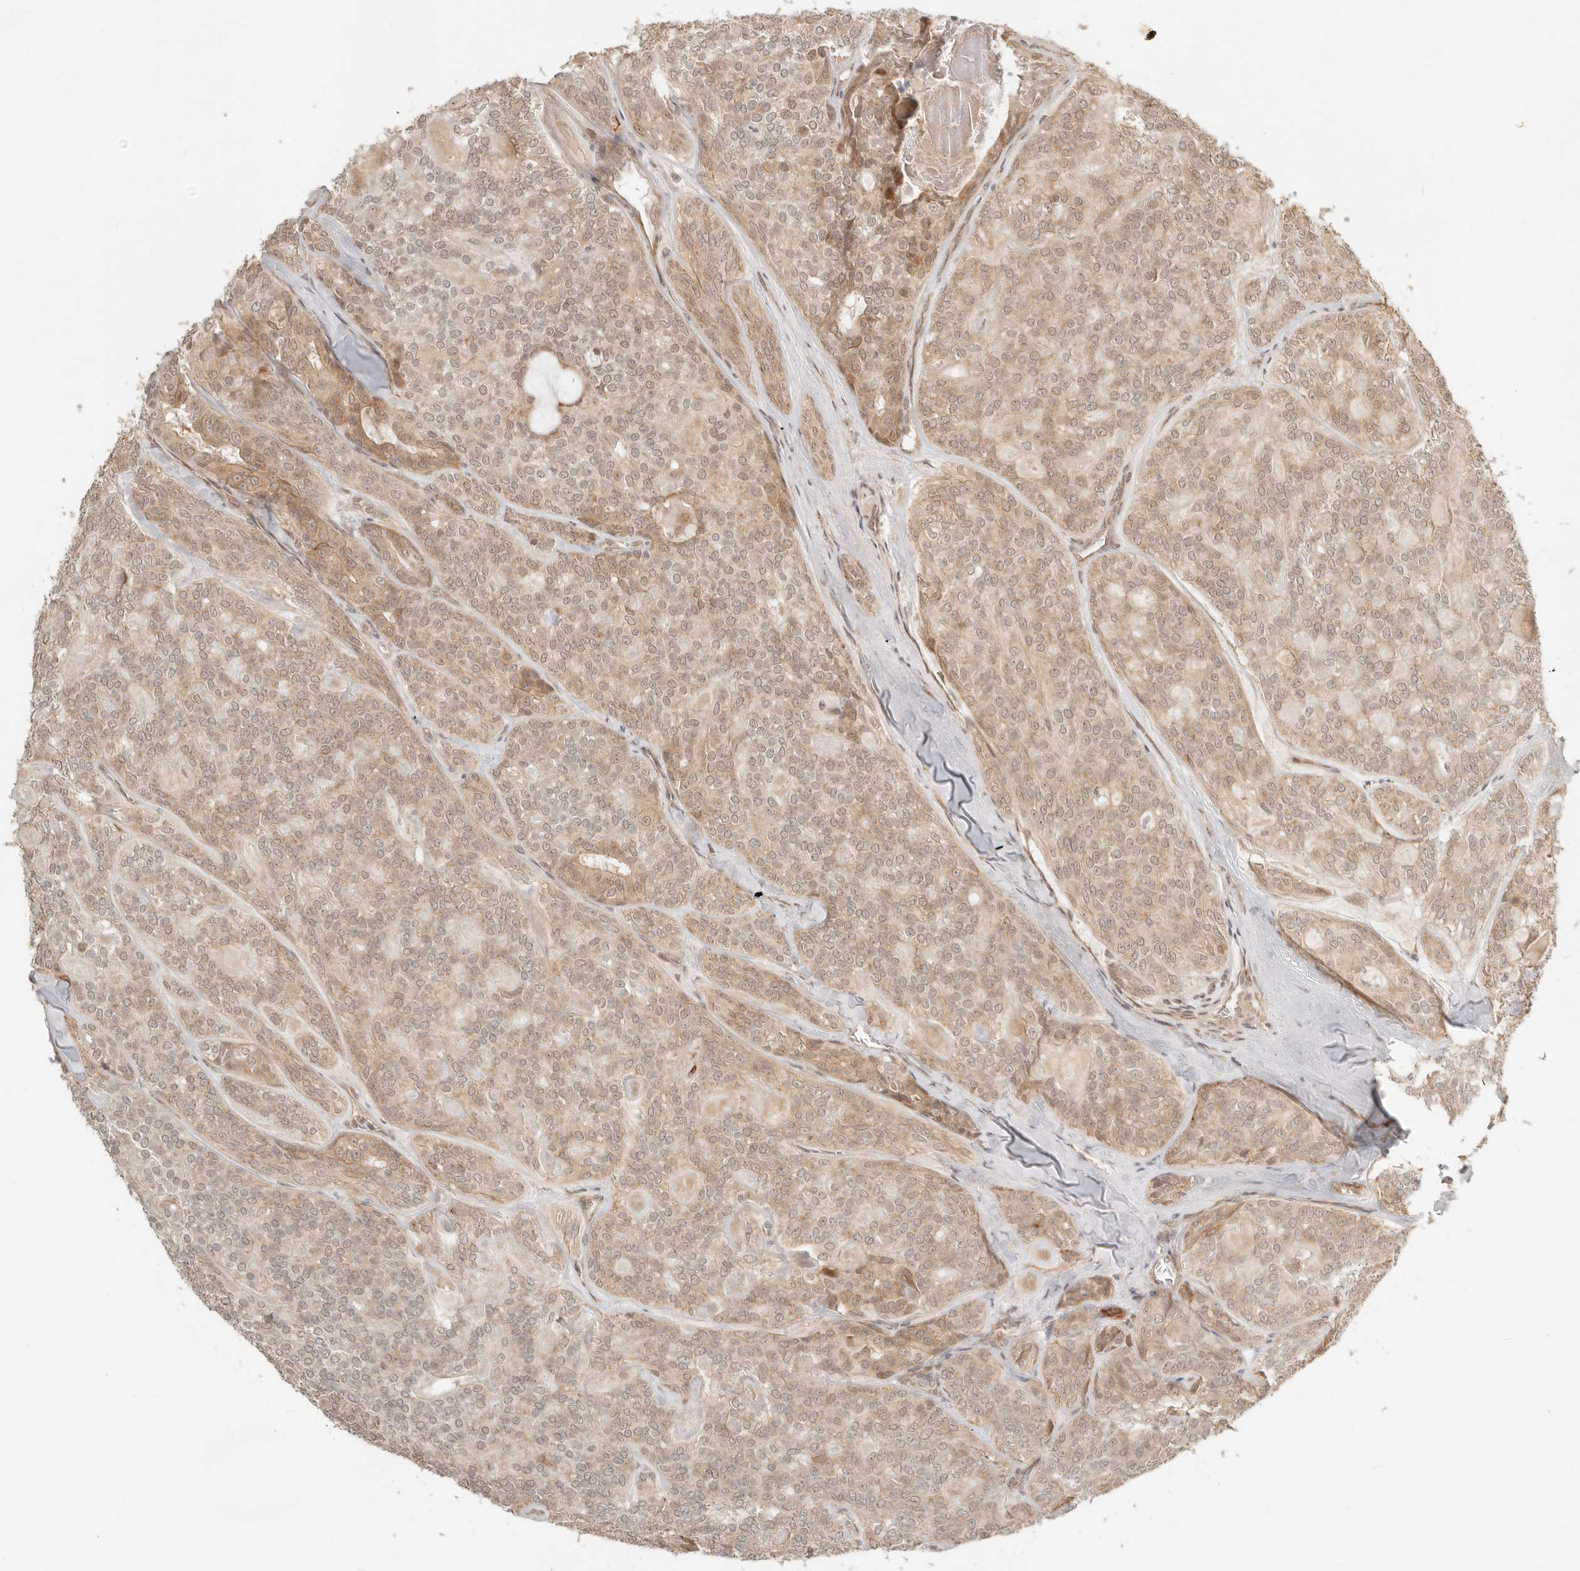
{"staining": {"intensity": "weak", "quantity": ">75%", "location": "cytoplasmic/membranous,nuclear"}, "tissue": "head and neck cancer", "cell_type": "Tumor cells", "image_type": "cancer", "snomed": [{"axis": "morphology", "description": "Adenocarcinoma, NOS"}, {"axis": "topography", "description": "Head-Neck"}], "caption": "The photomicrograph demonstrates a brown stain indicating the presence of a protein in the cytoplasmic/membranous and nuclear of tumor cells in head and neck cancer.", "gene": "BAALC", "patient": {"sex": "male", "age": 66}}